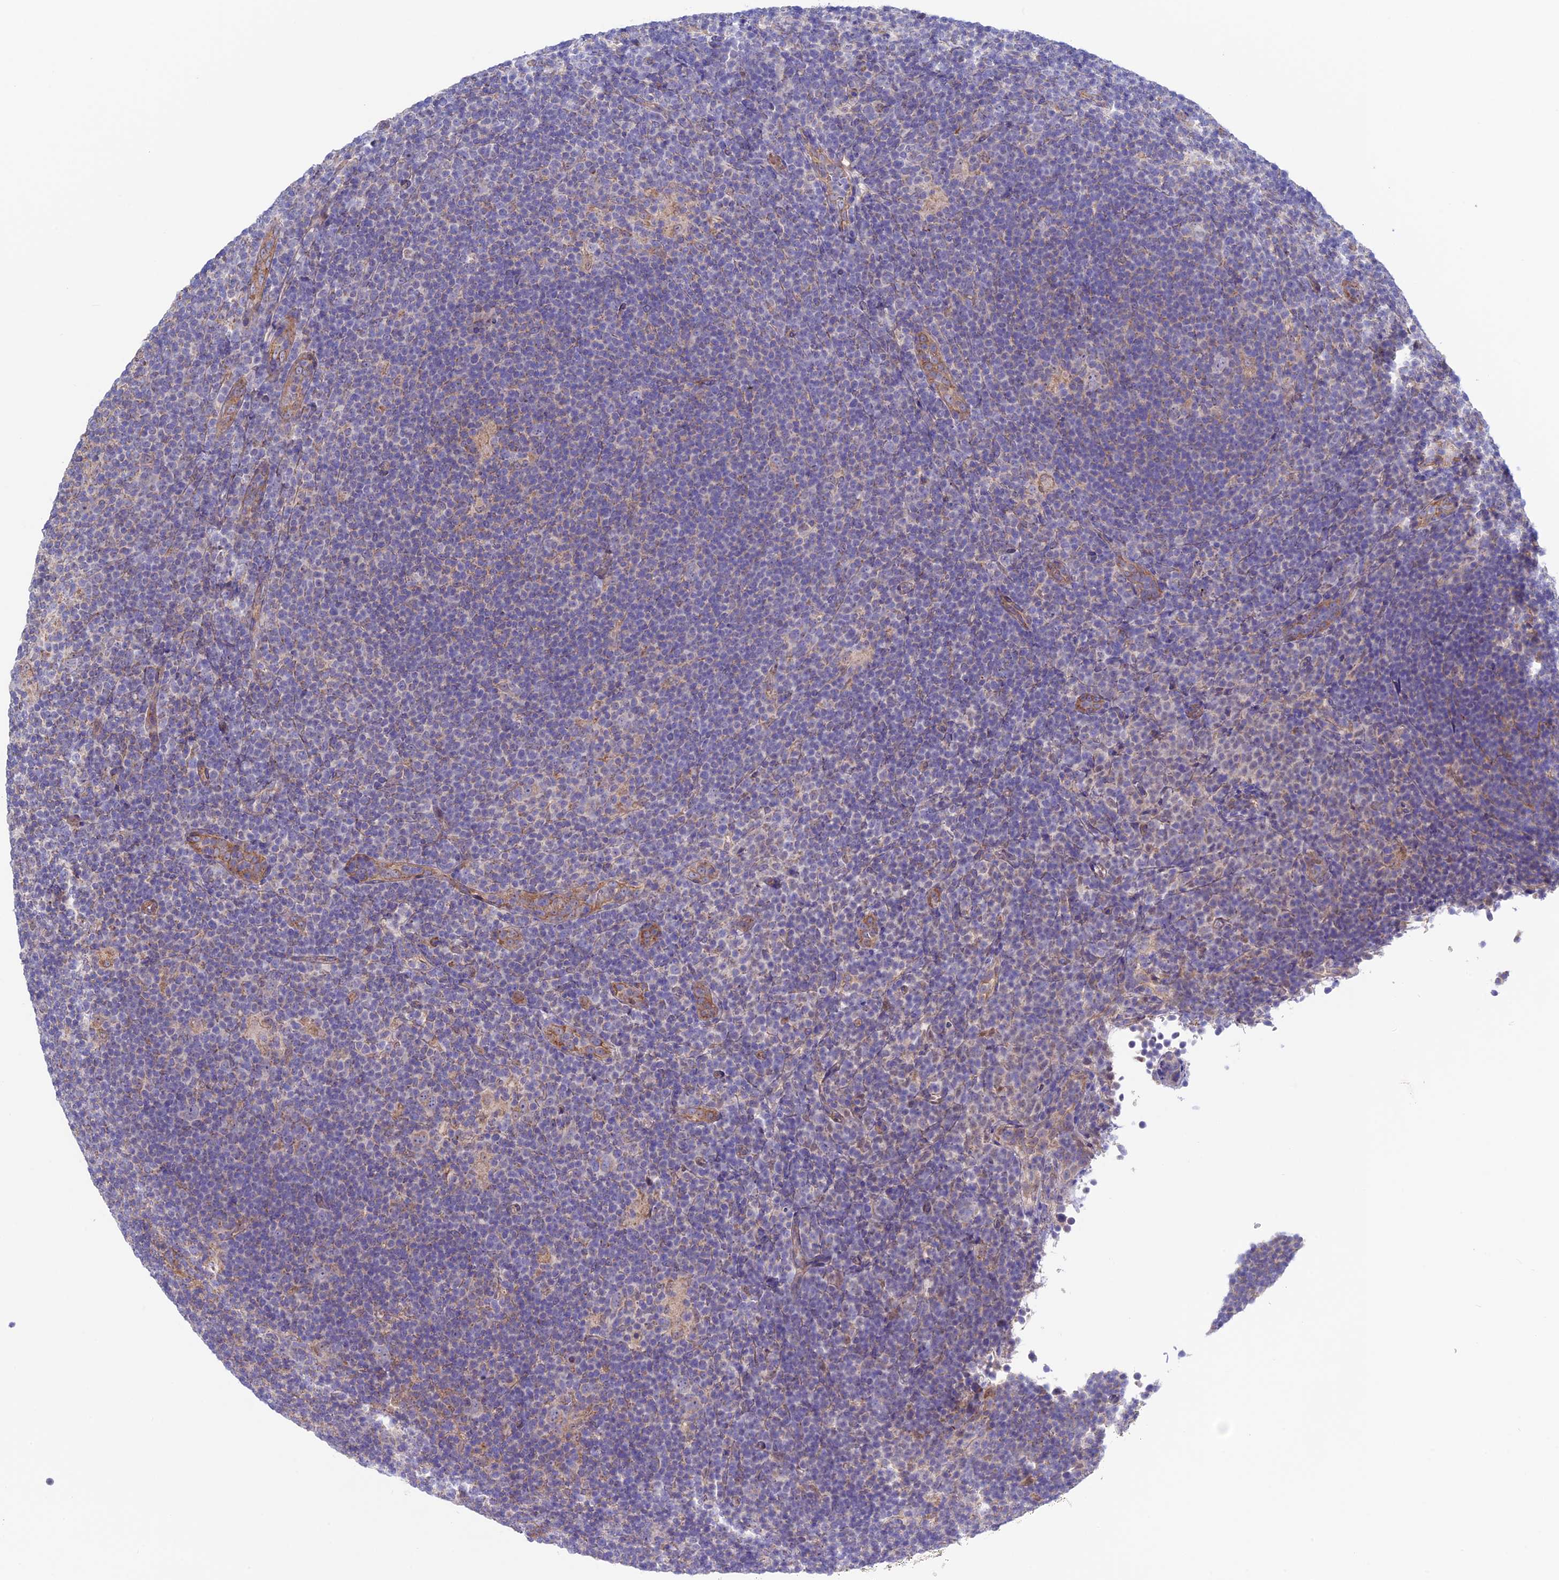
{"staining": {"intensity": "negative", "quantity": "none", "location": "none"}, "tissue": "lymphoma", "cell_type": "Tumor cells", "image_type": "cancer", "snomed": [{"axis": "morphology", "description": "Hodgkin's disease, NOS"}, {"axis": "topography", "description": "Lymph node"}], "caption": "Immunohistochemical staining of human Hodgkin's disease exhibits no significant positivity in tumor cells.", "gene": "ETFDH", "patient": {"sex": "female", "age": 57}}